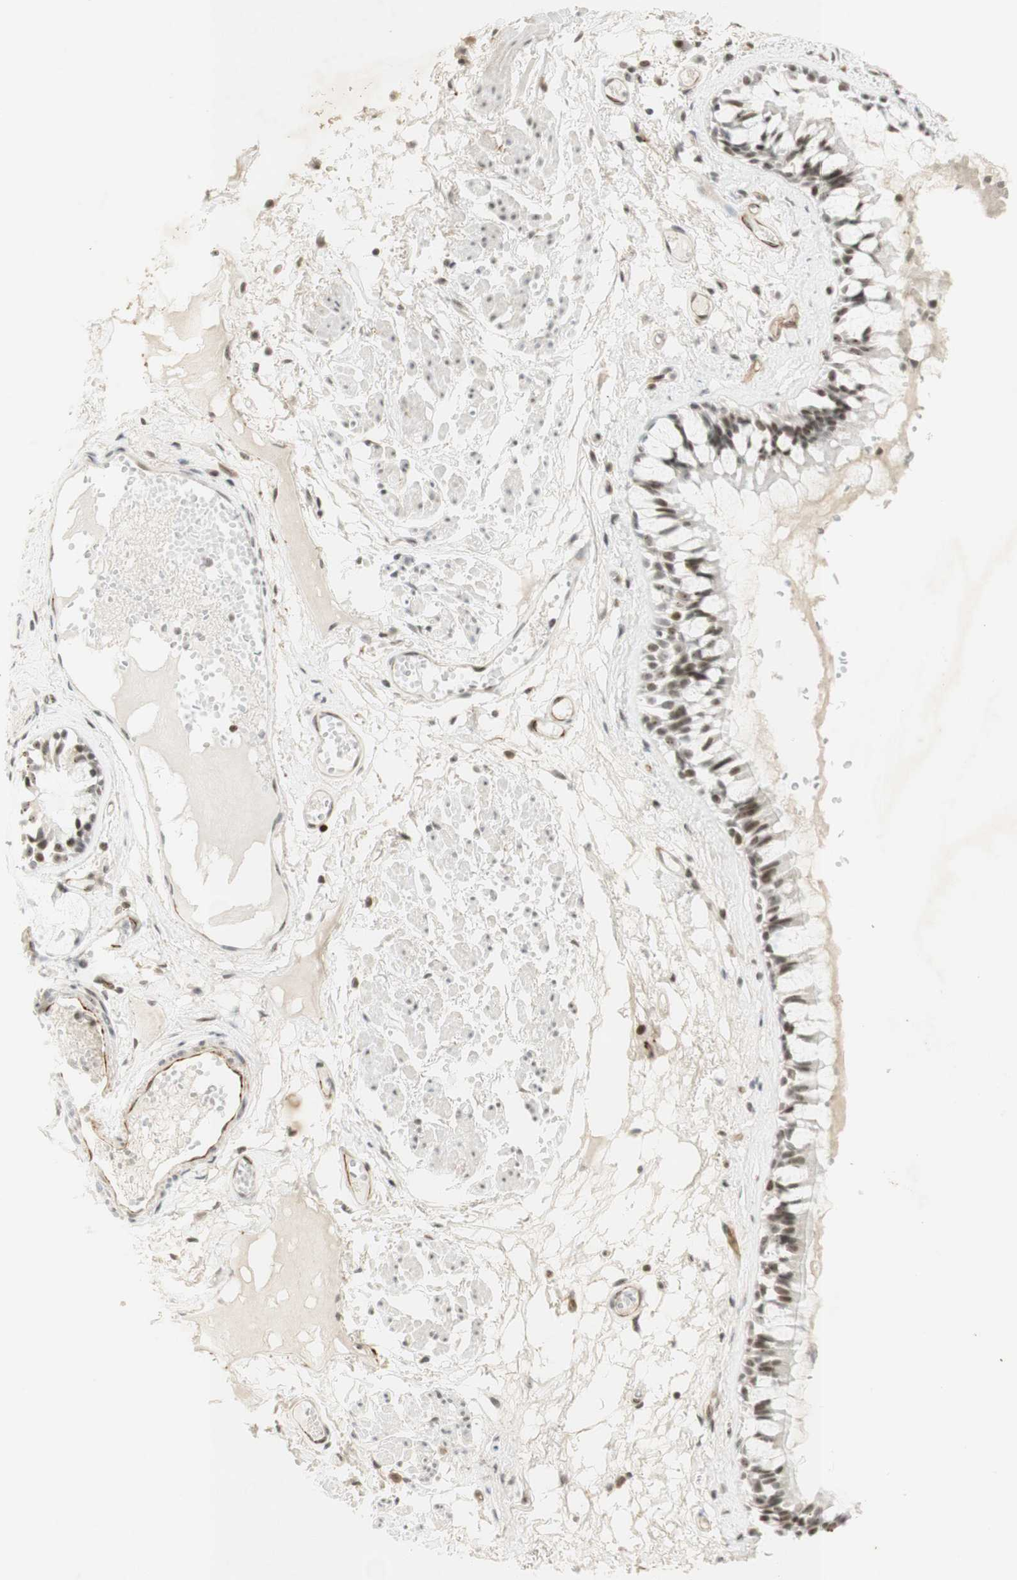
{"staining": {"intensity": "moderate", "quantity": ">75%", "location": "nuclear"}, "tissue": "bronchus", "cell_type": "Respiratory epithelial cells", "image_type": "normal", "snomed": [{"axis": "morphology", "description": "Normal tissue, NOS"}, {"axis": "morphology", "description": "Inflammation, NOS"}, {"axis": "topography", "description": "Cartilage tissue"}, {"axis": "topography", "description": "Lung"}], "caption": "Protein positivity by immunohistochemistry displays moderate nuclear expression in approximately >75% of respiratory epithelial cells in unremarkable bronchus.", "gene": "IRF1", "patient": {"sex": "male", "age": 71}}